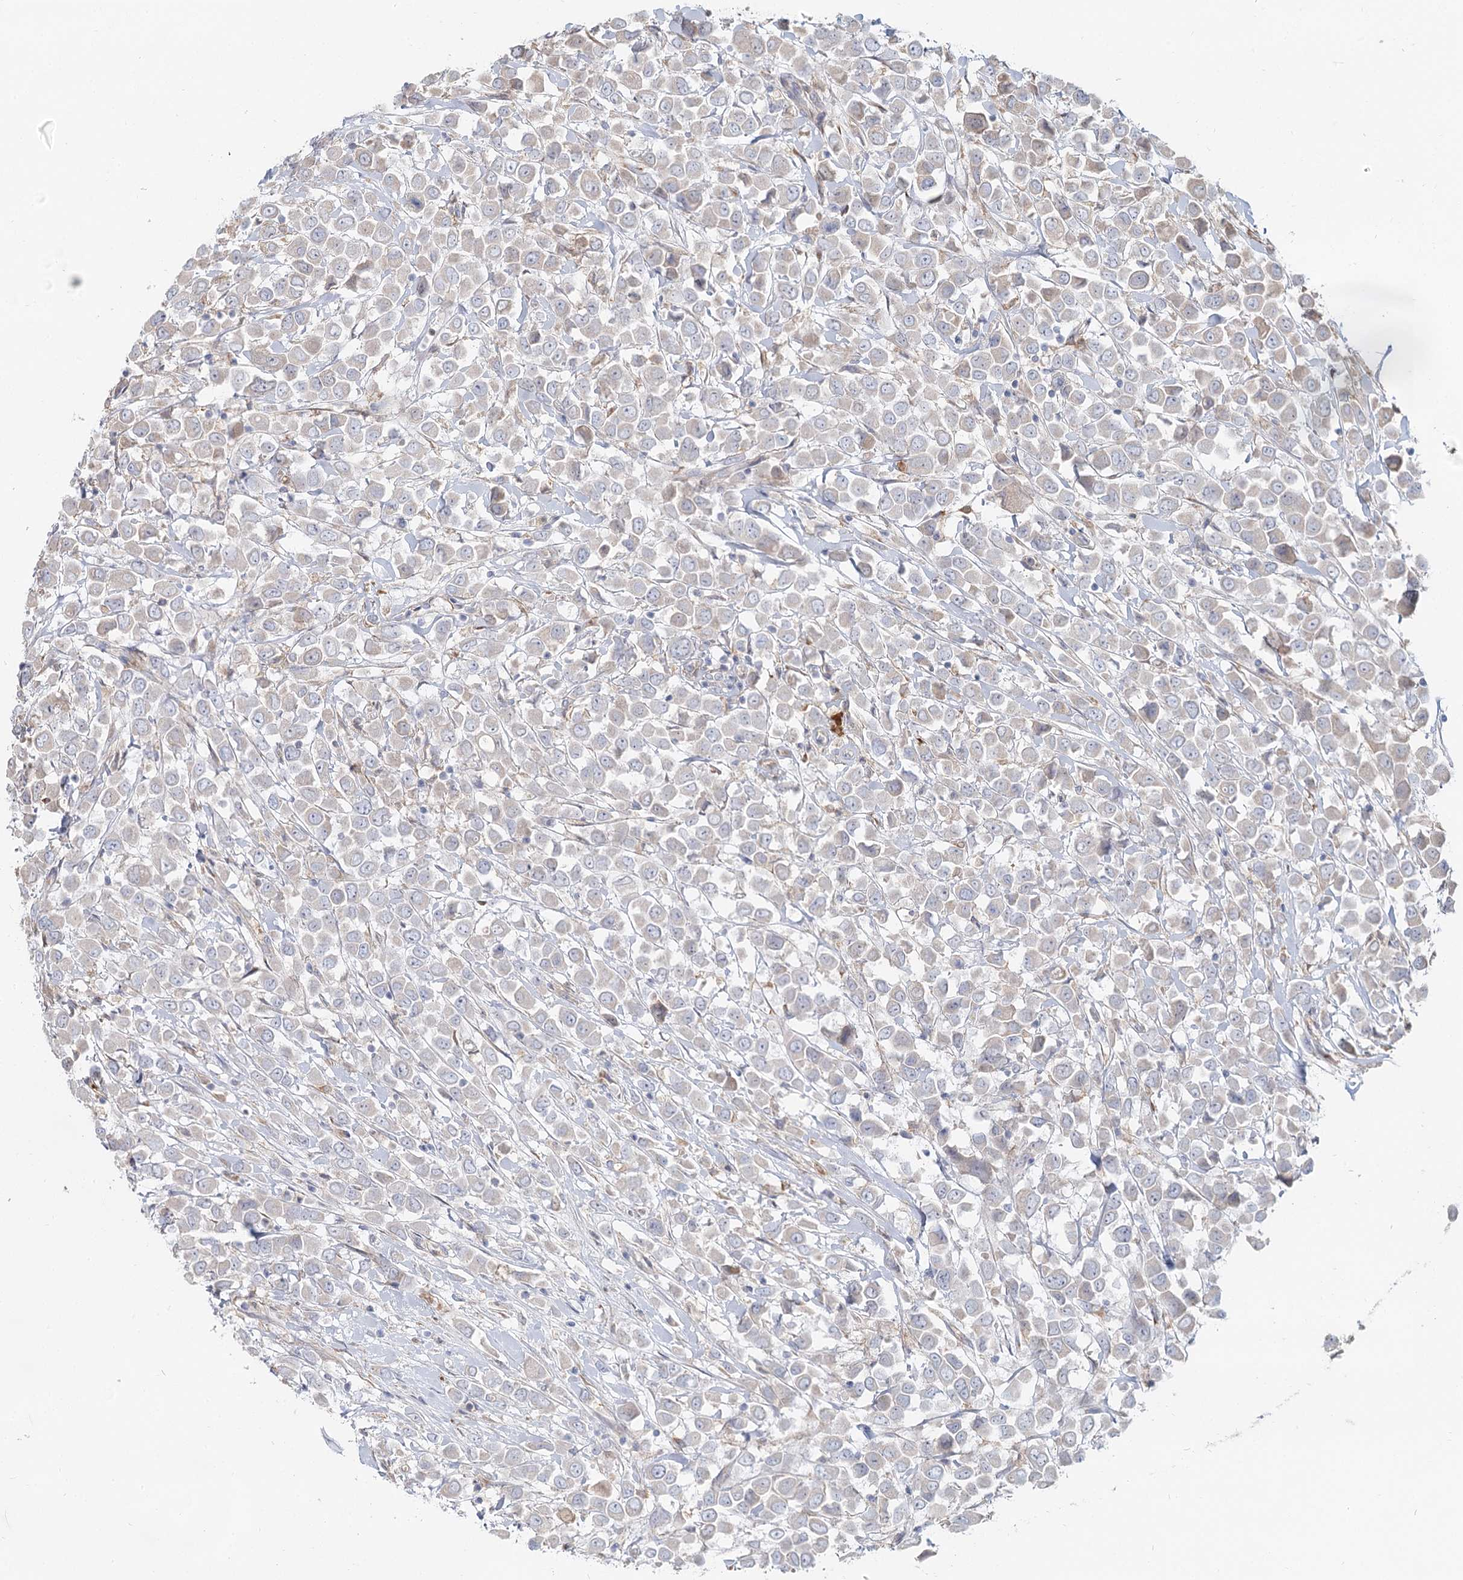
{"staining": {"intensity": "negative", "quantity": "none", "location": "none"}, "tissue": "breast cancer", "cell_type": "Tumor cells", "image_type": "cancer", "snomed": [{"axis": "morphology", "description": "Duct carcinoma"}, {"axis": "topography", "description": "Breast"}], "caption": "Breast invasive ductal carcinoma was stained to show a protein in brown. There is no significant expression in tumor cells. The staining is performed using DAB (3,3'-diaminobenzidine) brown chromogen with nuclei counter-stained in using hematoxylin.", "gene": "ANKRD16", "patient": {"sex": "female", "age": 61}}